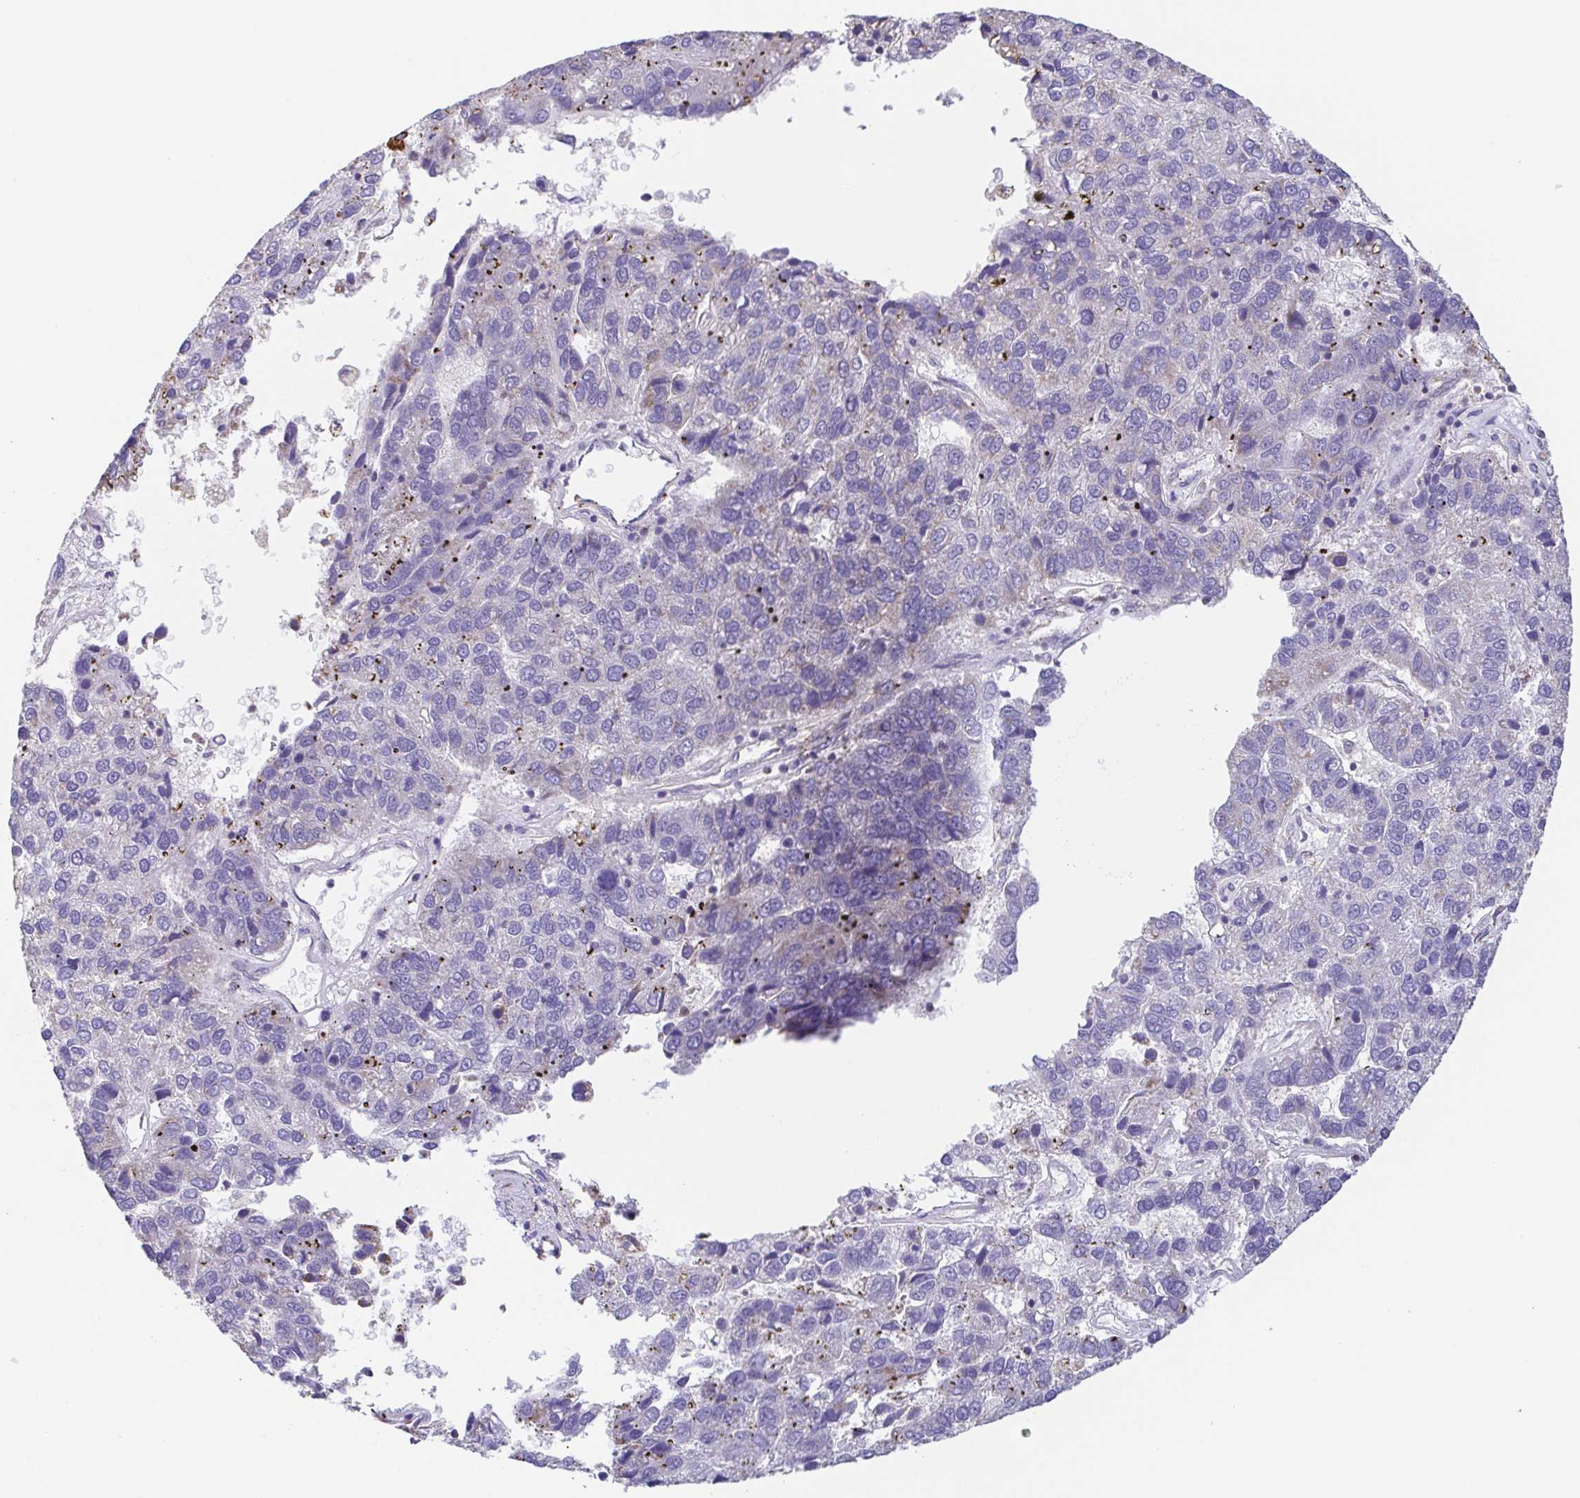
{"staining": {"intensity": "negative", "quantity": "none", "location": "none"}, "tissue": "pancreatic cancer", "cell_type": "Tumor cells", "image_type": "cancer", "snomed": [{"axis": "morphology", "description": "Adenocarcinoma, NOS"}, {"axis": "topography", "description": "Pancreas"}], "caption": "Immunohistochemistry of human pancreatic cancer demonstrates no expression in tumor cells. (Stains: DAB immunohistochemistry (IHC) with hematoxylin counter stain, Microscopy: brightfield microscopy at high magnification).", "gene": "GINM1", "patient": {"sex": "female", "age": 61}}